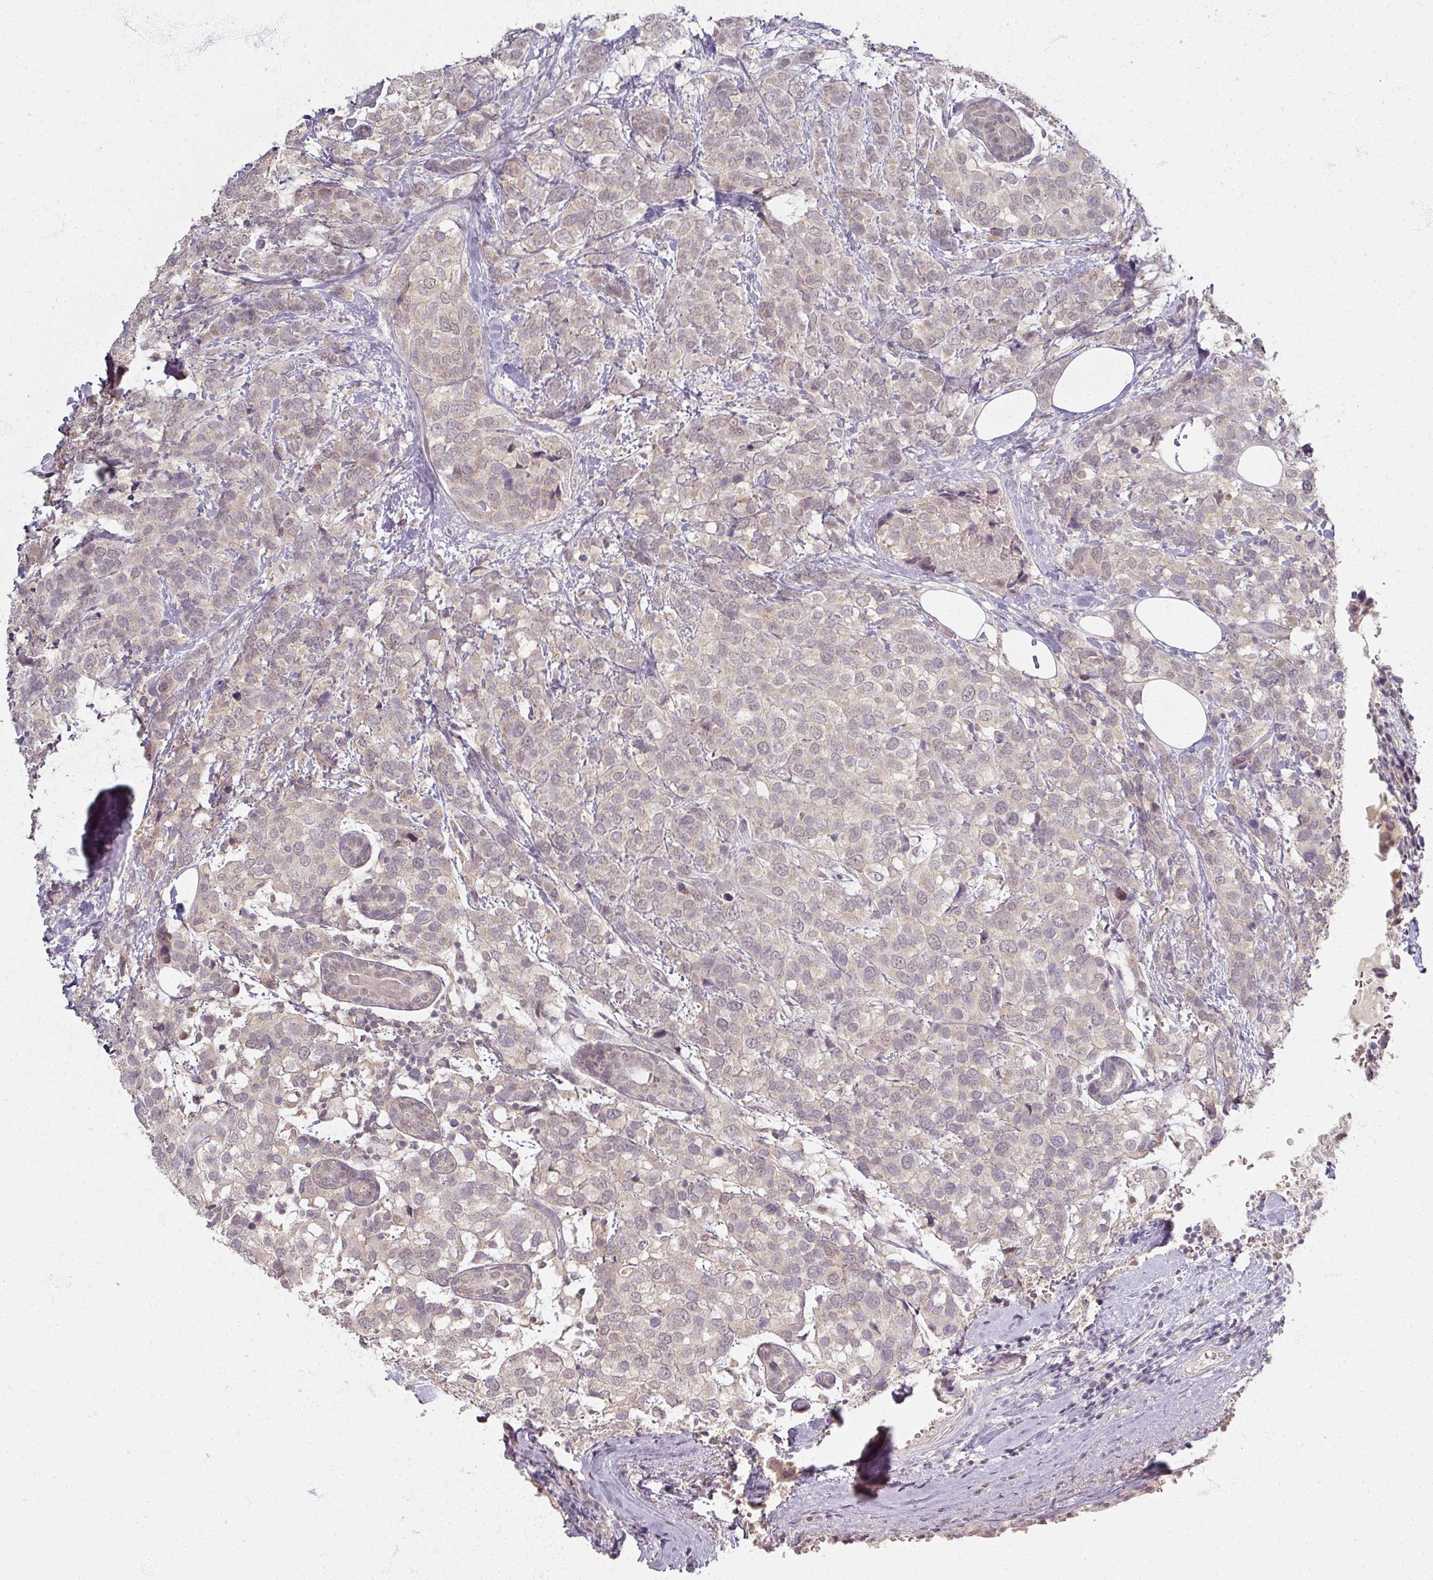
{"staining": {"intensity": "negative", "quantity": "none", "location": "none"}, "tissue": "breast cancer", "cell_type": "Tumor cells", "image_type": "cancer", "snomed": [{"axis": "morphology", "description": "Lobular carcinoma"}, {"axis": "topography", "description": "Breast"}], "caption": "A histopathology image of breast cancer stained for a protein displays no brown staining in tumor cells. The staining was performed using DAB to visualize the protein expression in brown, while the nuclei were stained in blue with hematoxylin (Magnification: 20x).", "gene": "SOX11", "patient": {"sex": "female", "age": 59}}